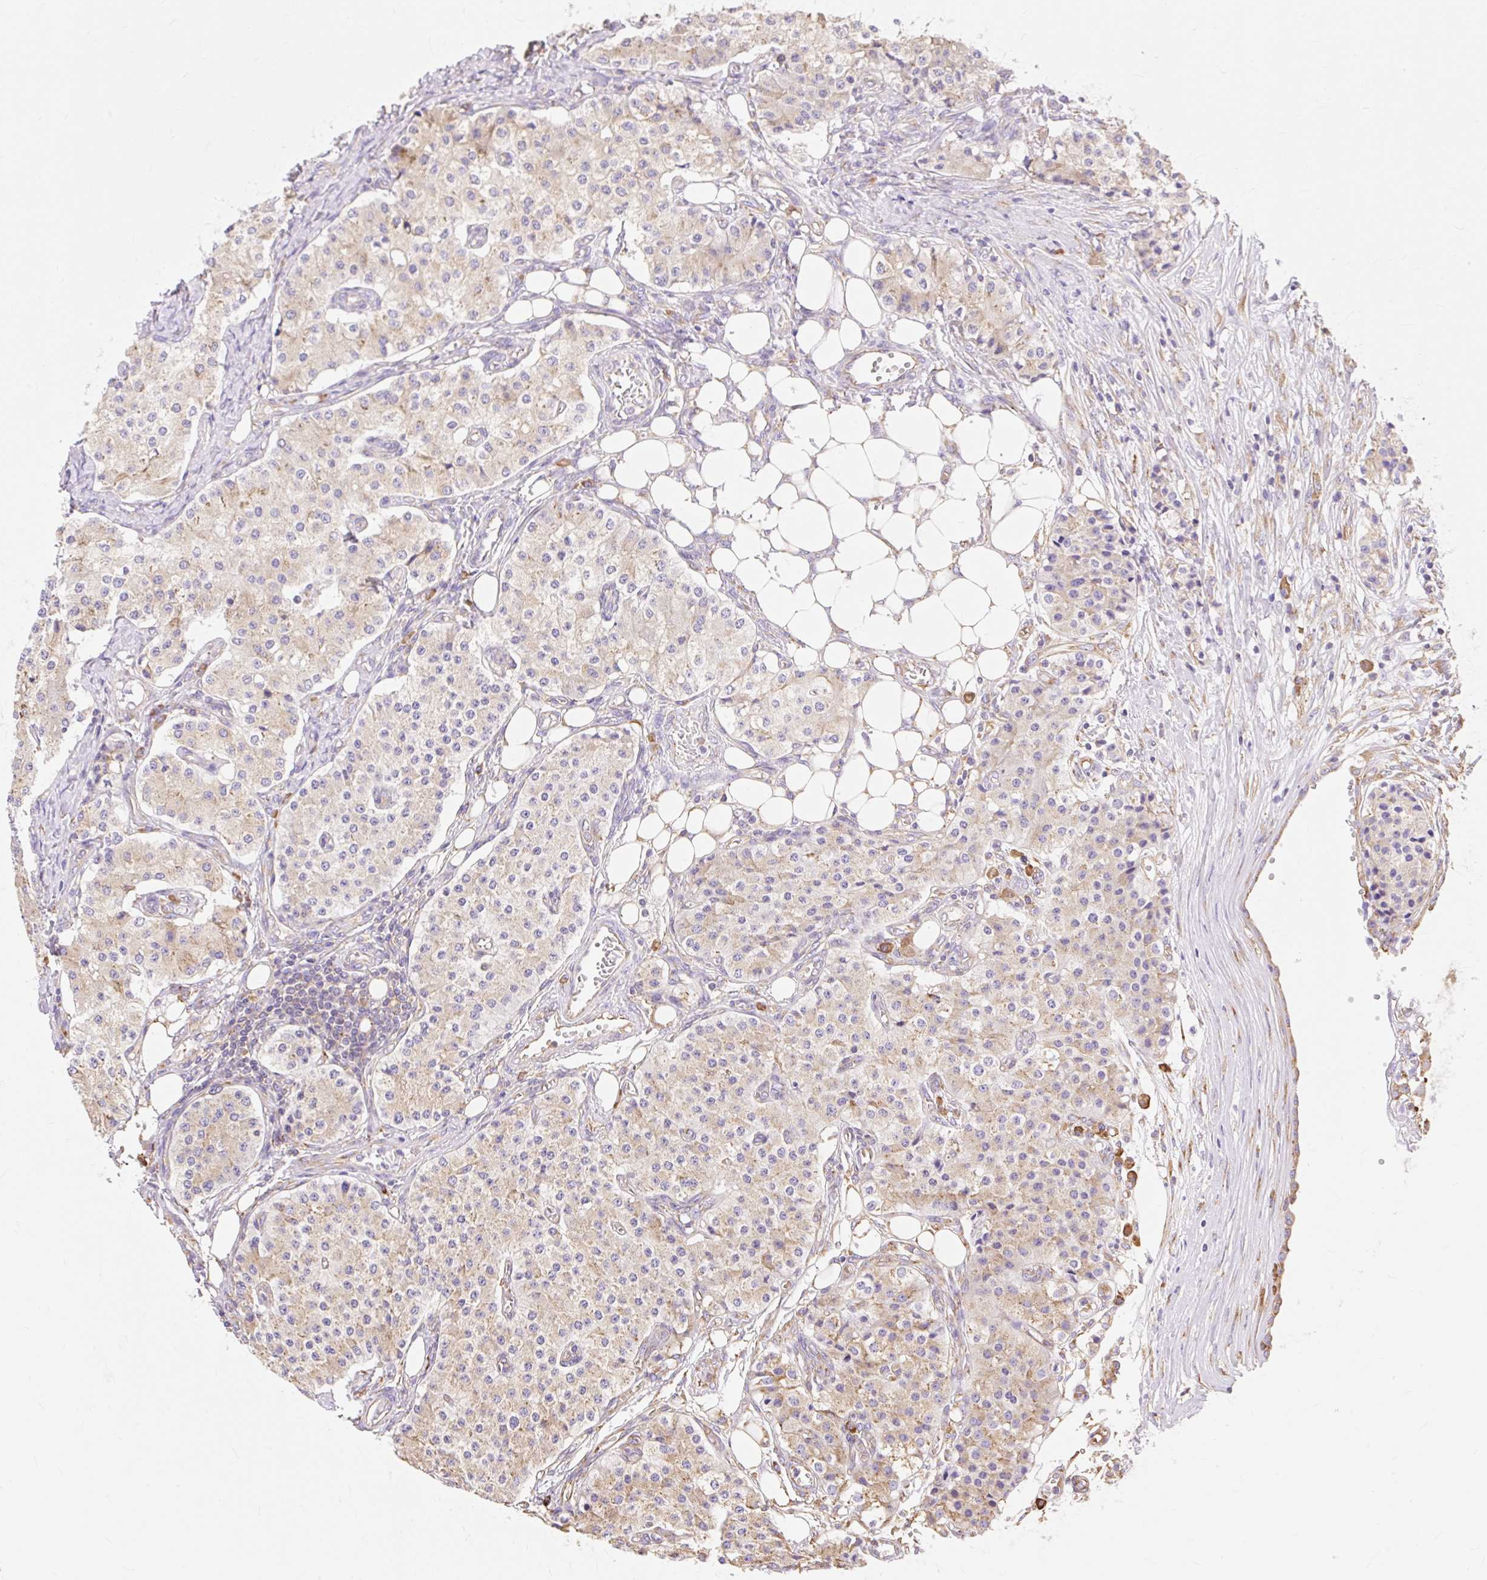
{"staining": {"intensity": "weak", "quantity": "25%-75%", "location": "cytoplasmic/membranous"}, "tissue": "carcinoid", "cell_type": "Tumor cells", "image_type": "cancer", "snomed": [{"axis": "morphology", "description": "Carcinoid, malignant, NOS"}, {"axis": "topography", "description": "Colon"}], "caption": "Weak cytoplasmic/membranous staining is present in about 25%-75% of tumor cells in carcinoid.", "gene": "RPS17", "patient": {"sex": "female", "age": 52}}